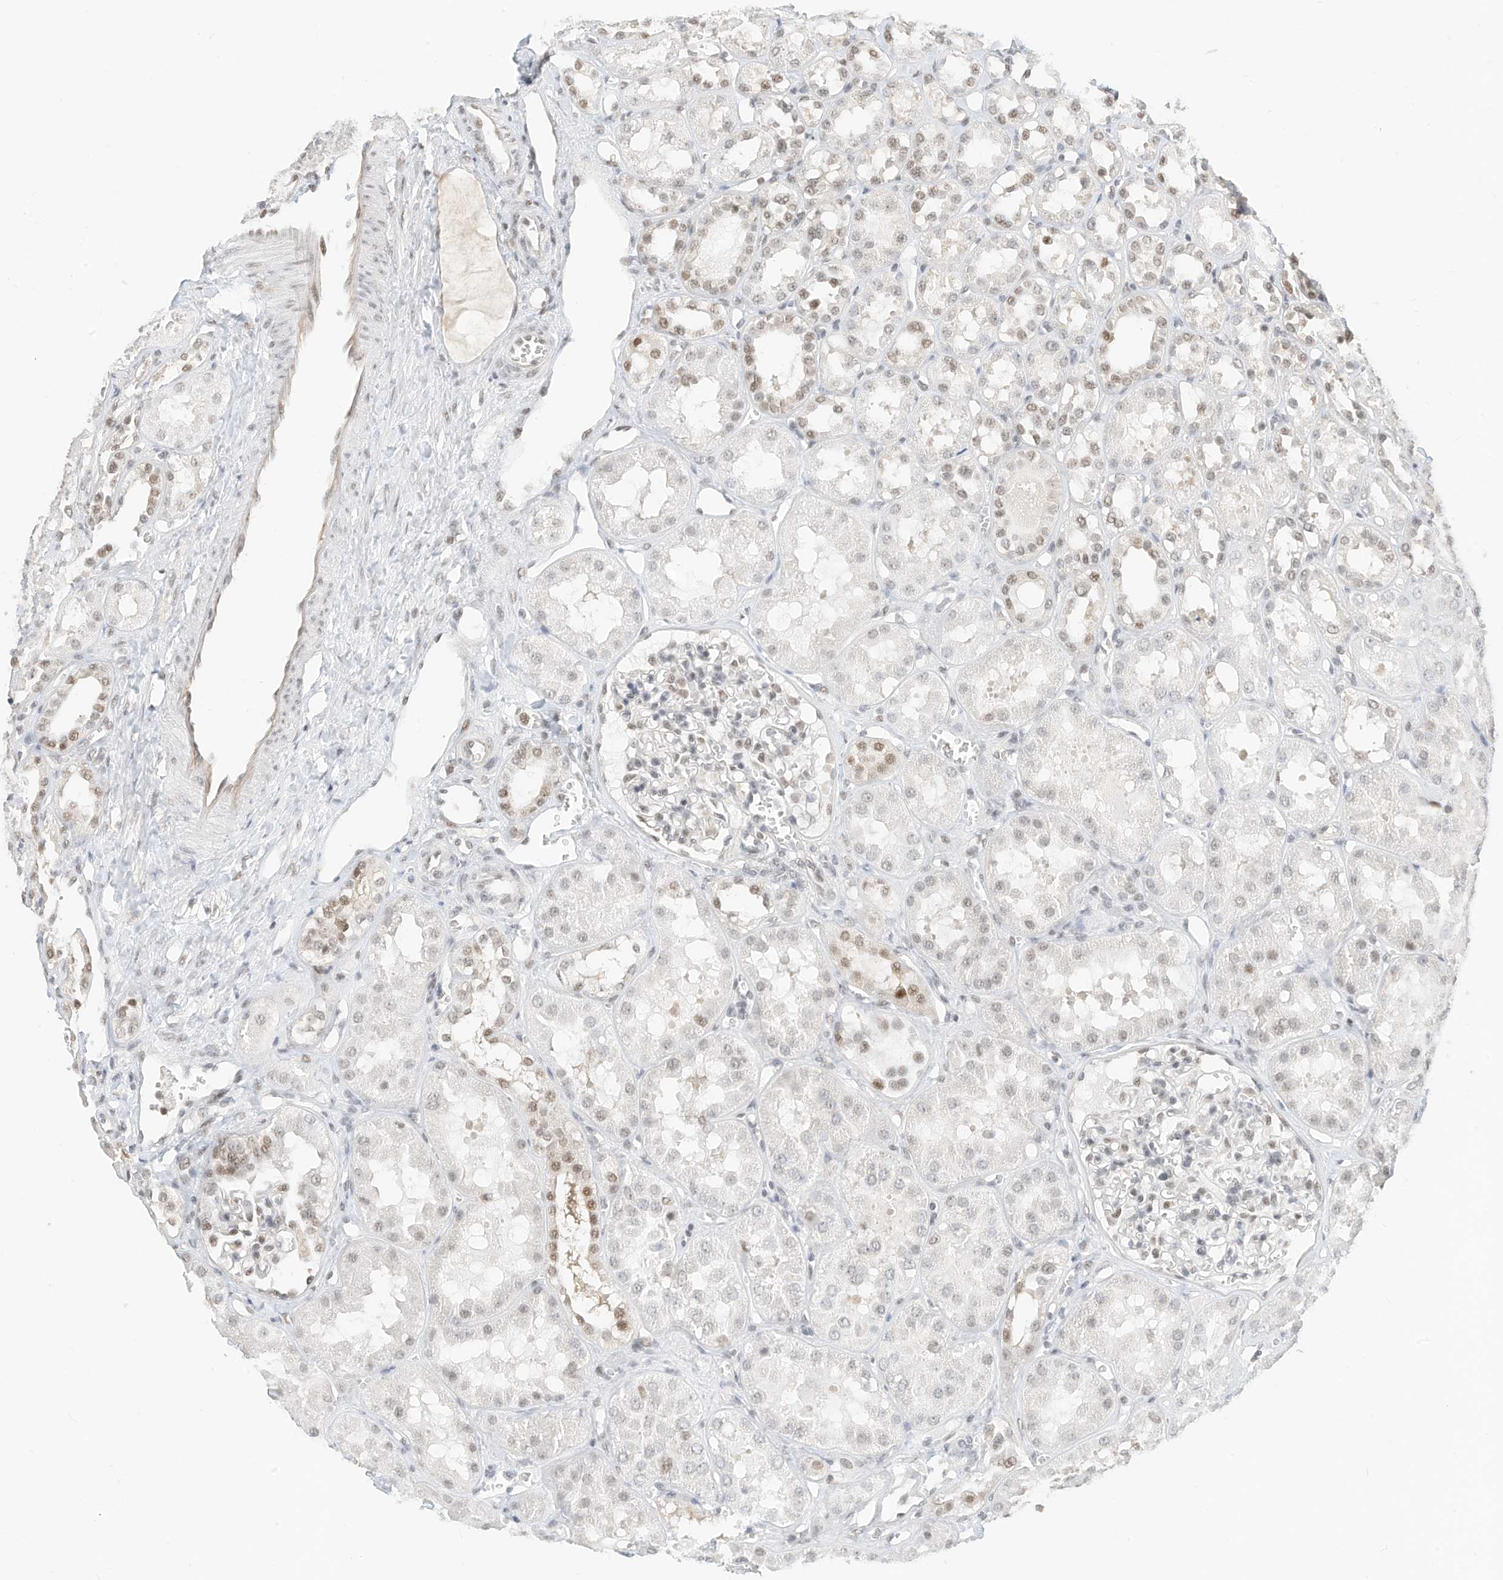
{"staining": {"intensity": "weak", "quantity": "<25%", "location": "nuclear"}, "tissue": "kidney", "cell_type": "Cells in glomeruli", "image_type": "normal", "snomed": [{"axis": "morphology", "description": "Normal tissue, NOS"}, {"axis": "topography", "description": "Kidney"}], "caption": "The immunohistochemistry (IHC) photomicrograph has no significant staining in cells in glomeruli of kidney. (IHC, brightfield microscopy, high magnification).", "gene": "OGT", "patient": {"sex": "male", "age": 16}}